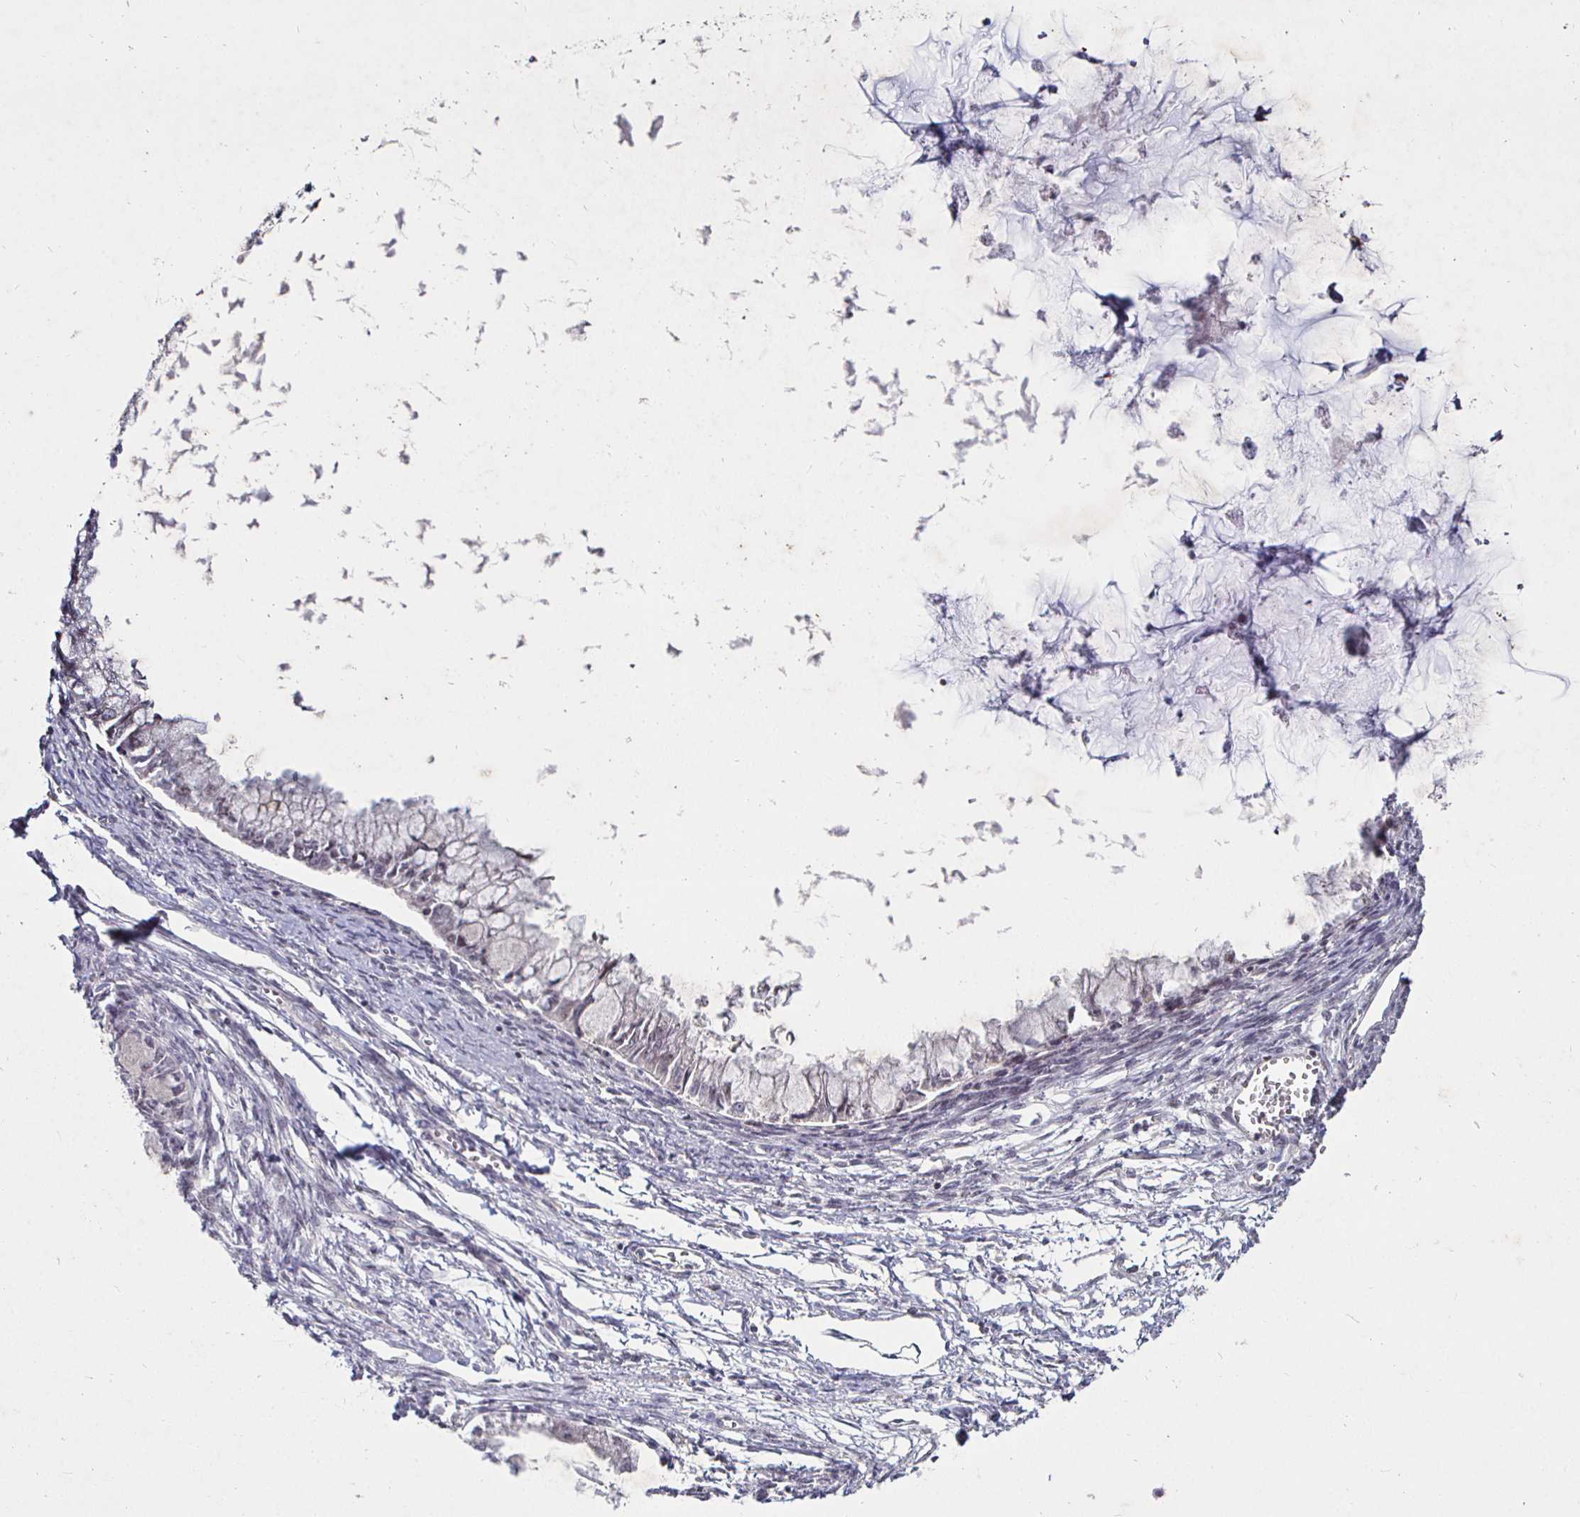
{"staining": {"intensity": "negative", "quantity": "none", "location": "none"}, "tissue": "ovarian cancer", "cell_type": "Tumor cells", "image_type": "cancer", "snomed": [{"axis": "morphology", "description": "Cystadenocarcinoma, mucinous, NOS"}, {"axis": "topography", "description": "Ovary"}], "caption": "The IHC photomicrograph has no significant positivity in tumor cells of ovarian cancer (mucinous cystadenocarcinoma) tissue.", "gene": "MLH1", "patient": {"sex": "female", "age": 34}}